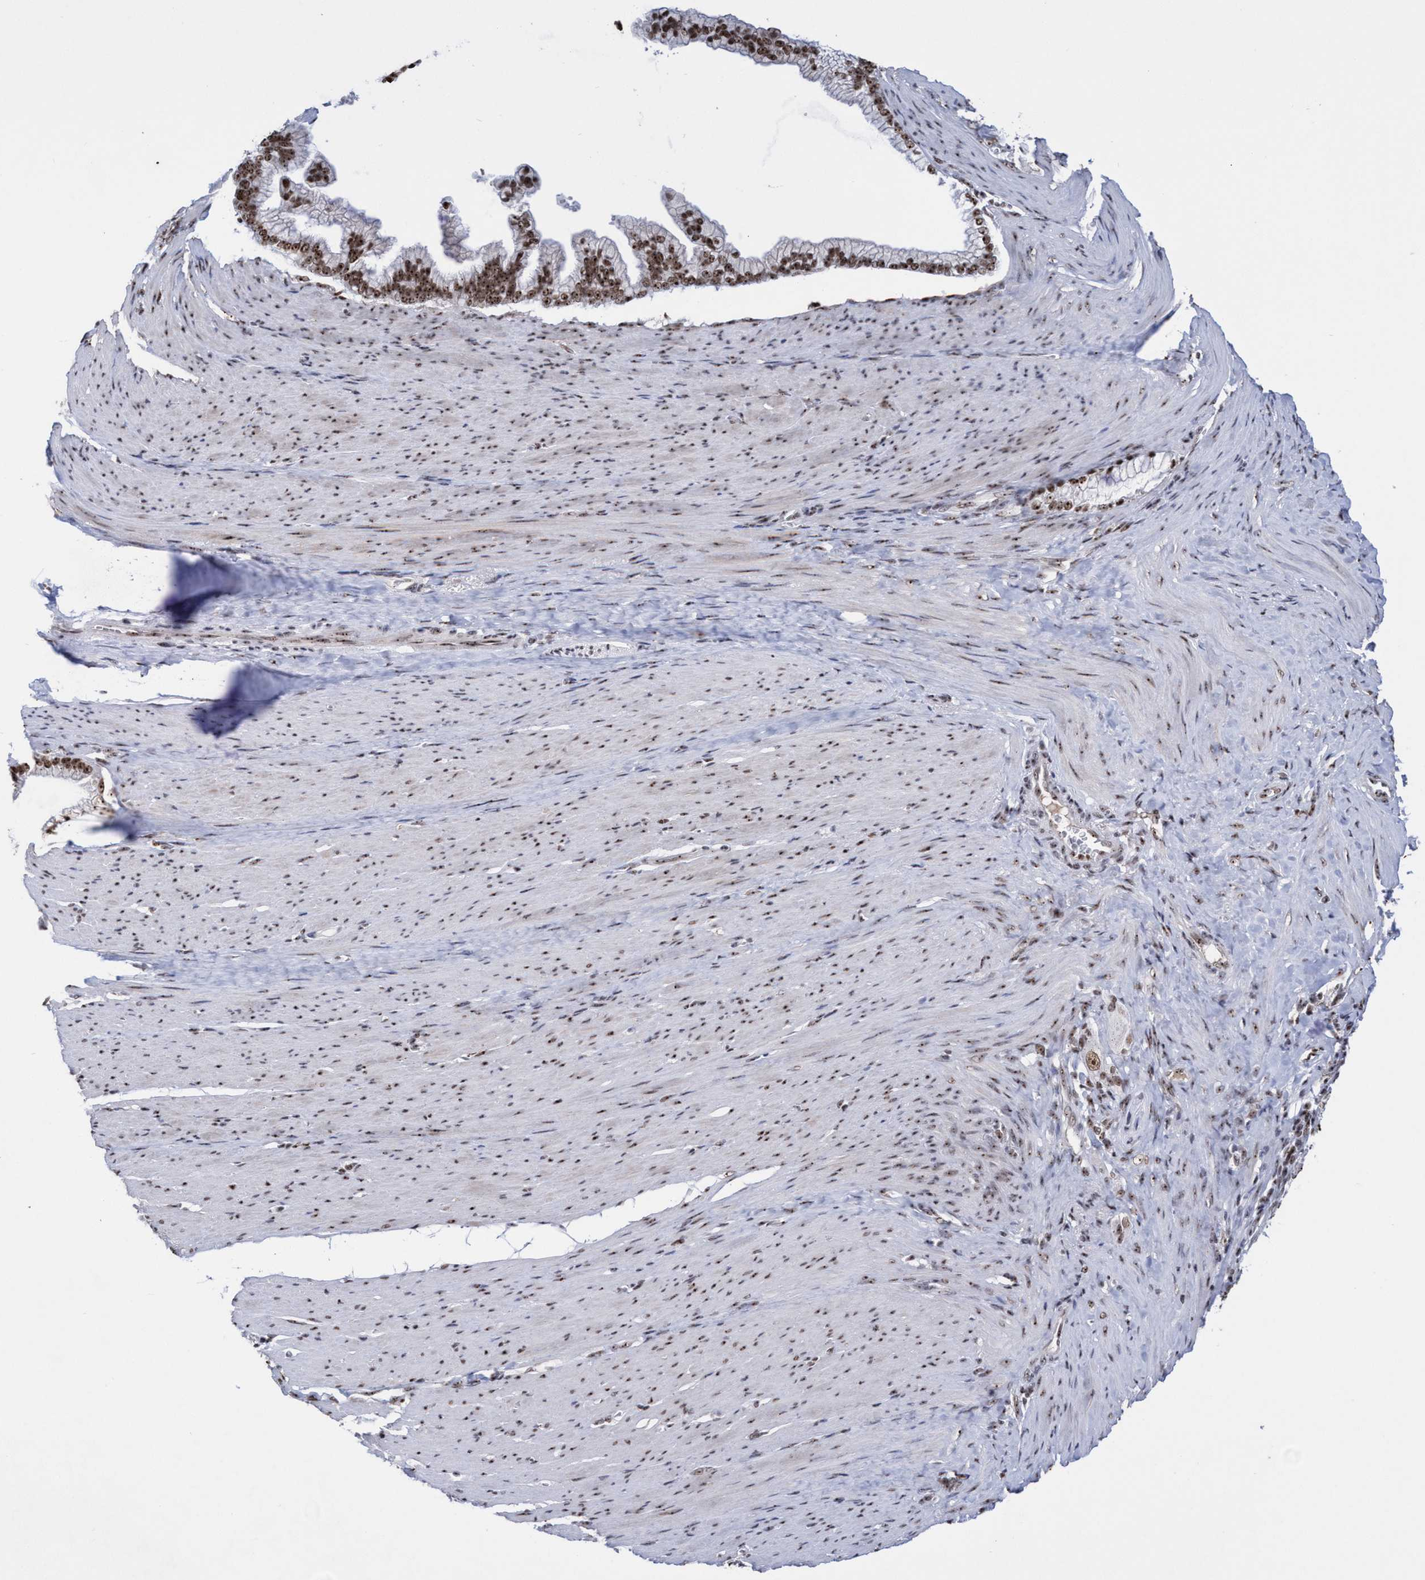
{"staining": {"intensity": "moderate", "quantity": ">75%", "location": "nuclear"}, "tissue": "pancreatic cancer", "cell_type": "Tumor cells", "image_type": "cancer", "snomed": [{"axis": "morphology", "description": "Adenocarcinoma, NOS"}, {"axis": "topography", "description": "Pancreas"}], "caption": "Protein expression by immunohistochemistry displays moderate nuclear expression in about >75% of tumor cells in pancreatic adenocarcinoma.", "gene": "EFCAB10", "patient": {"sex": "male", "age": 69}}